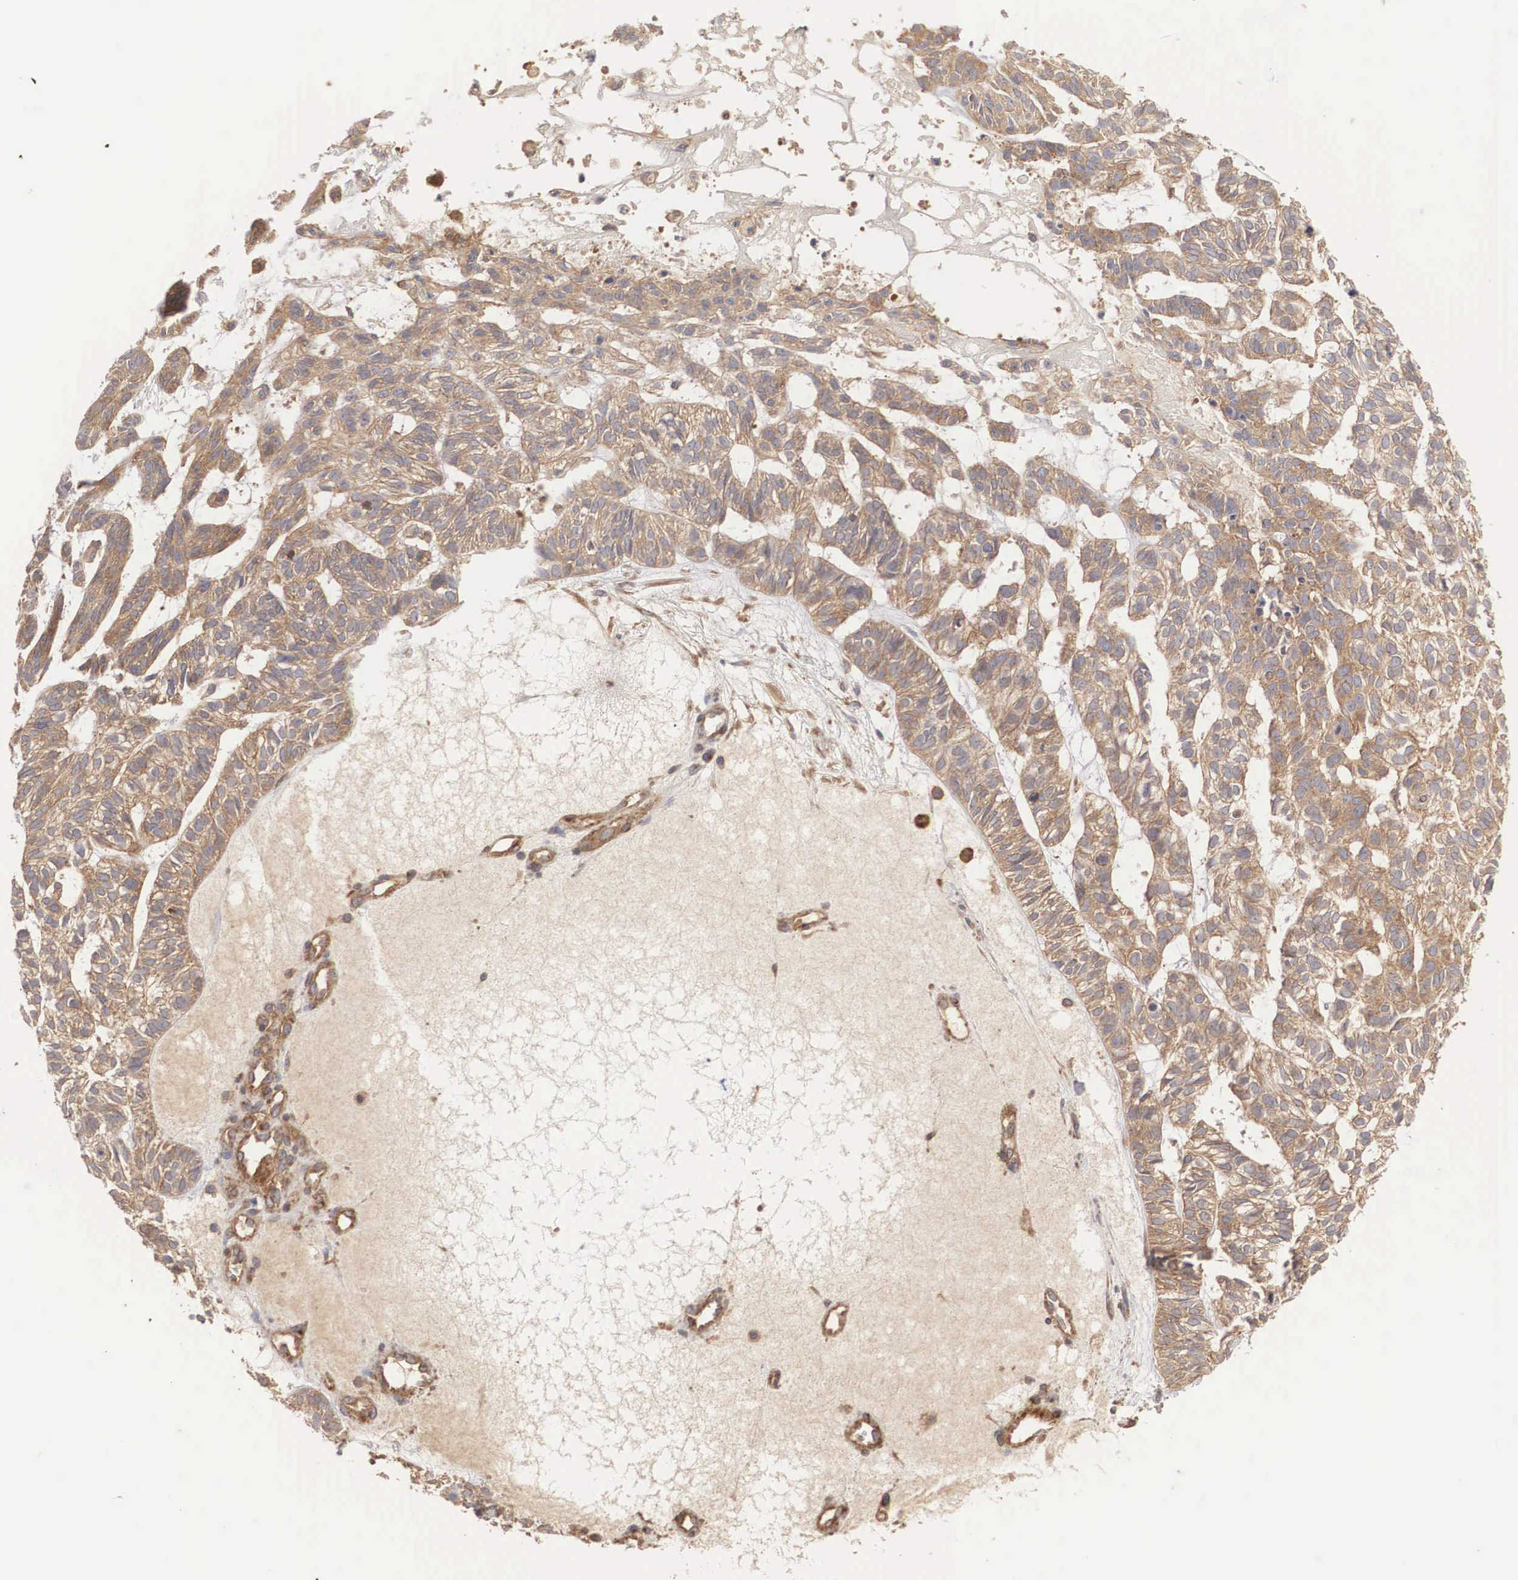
{"staining": {"intensity": "moderate", "quantity": ">75%", "location": "cytoplasmic/membranous"}, "tissue": "skin cancer", "cell_type": "Tumor cells", "image_type": "cancer", "snomed": [{"axis": "morphology", "description": "Basal cell carcinoma"}, {"axis": "topography", "description": "Skin"}], "caption": "The histopathology image exhibits immunohistochemical staining of basal cell carcinoma (skin). There is moderate cytoplasmic/membranous expression is appreciated in about >75% of tumor cells.", "gene": "ARMCX4", "patient": {"sex": "male", "age": 75}}